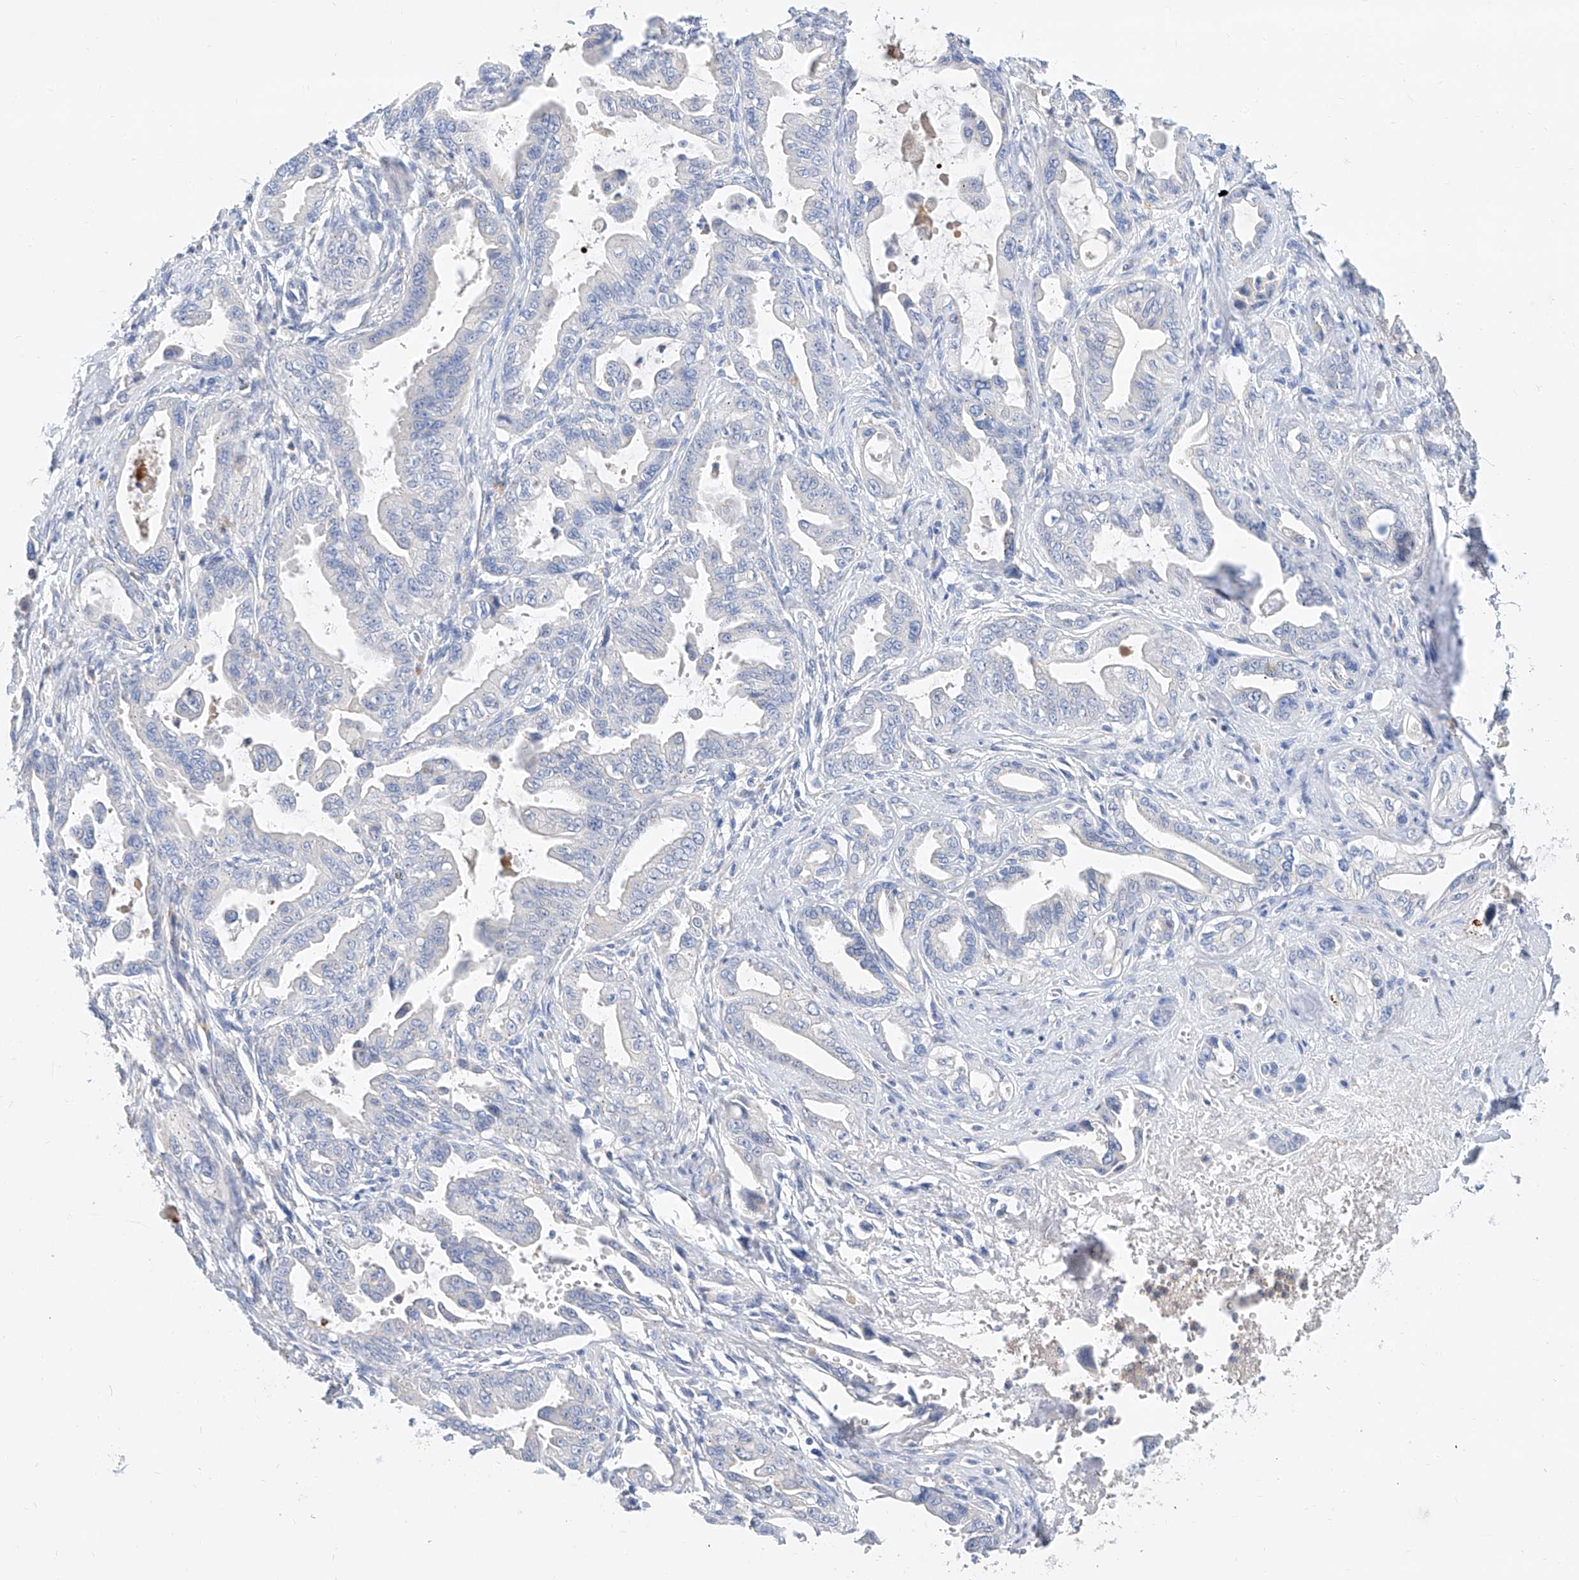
{"staining": {"intensity": "negative", "quantity": "none", "location": "none"}, "tissue": "pancreatic cancer", "cell_type": "Tumor cells", "image_type": "cancer", "snomed": [{"axis": "morphology", "description": "Adenocarcinoma, NOS"}, {"axis": "topography", "description": "Pancreas"}], "caption": "Immunohistochemistry (IHC) of human pancreatic adenocarcinoma demonstrates no positivity in tumor cells.", "gene": "SLC25A29", "patient": {"sex": "male", "age": 70}}